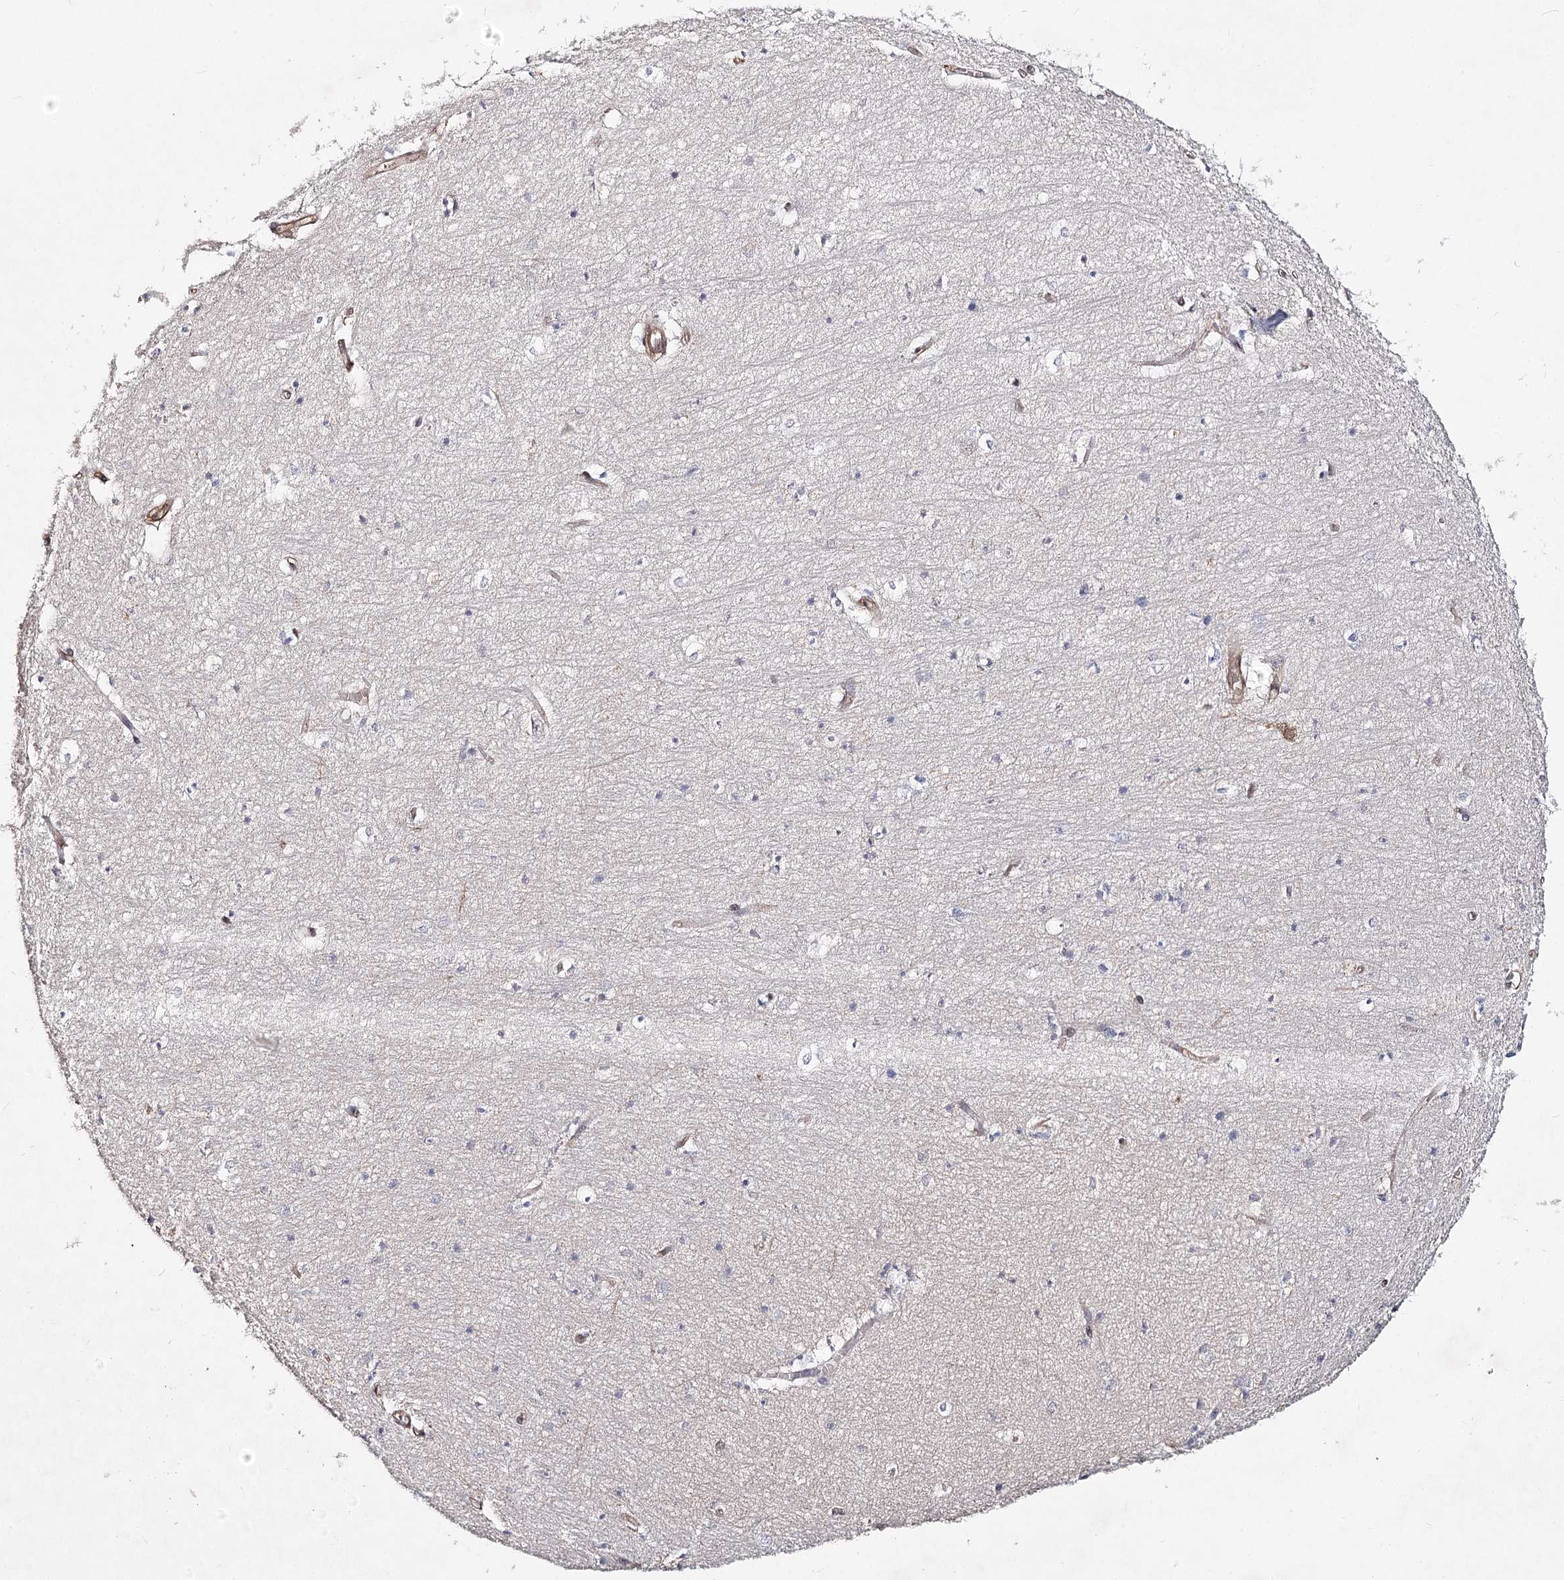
{"staining": {"intensity": "negative", "quantity": "none", "location": "none"}, "tissue": "hippocampus", "cell_type": "Glial cells", "image_type": "normal", "snomed": [{"axis": "morphology", "description": "Normal tissue, NOS"}, {"axis": "topography", "description": "Hippocampus"}], "caption": "High power microscopy photomicrograph of an immunohistochemistry image of normal hippocampus, revealing no significant positivity in glial cells.", "gene": "TMEM218", "patient": {"sex": "female", "age": 64}}